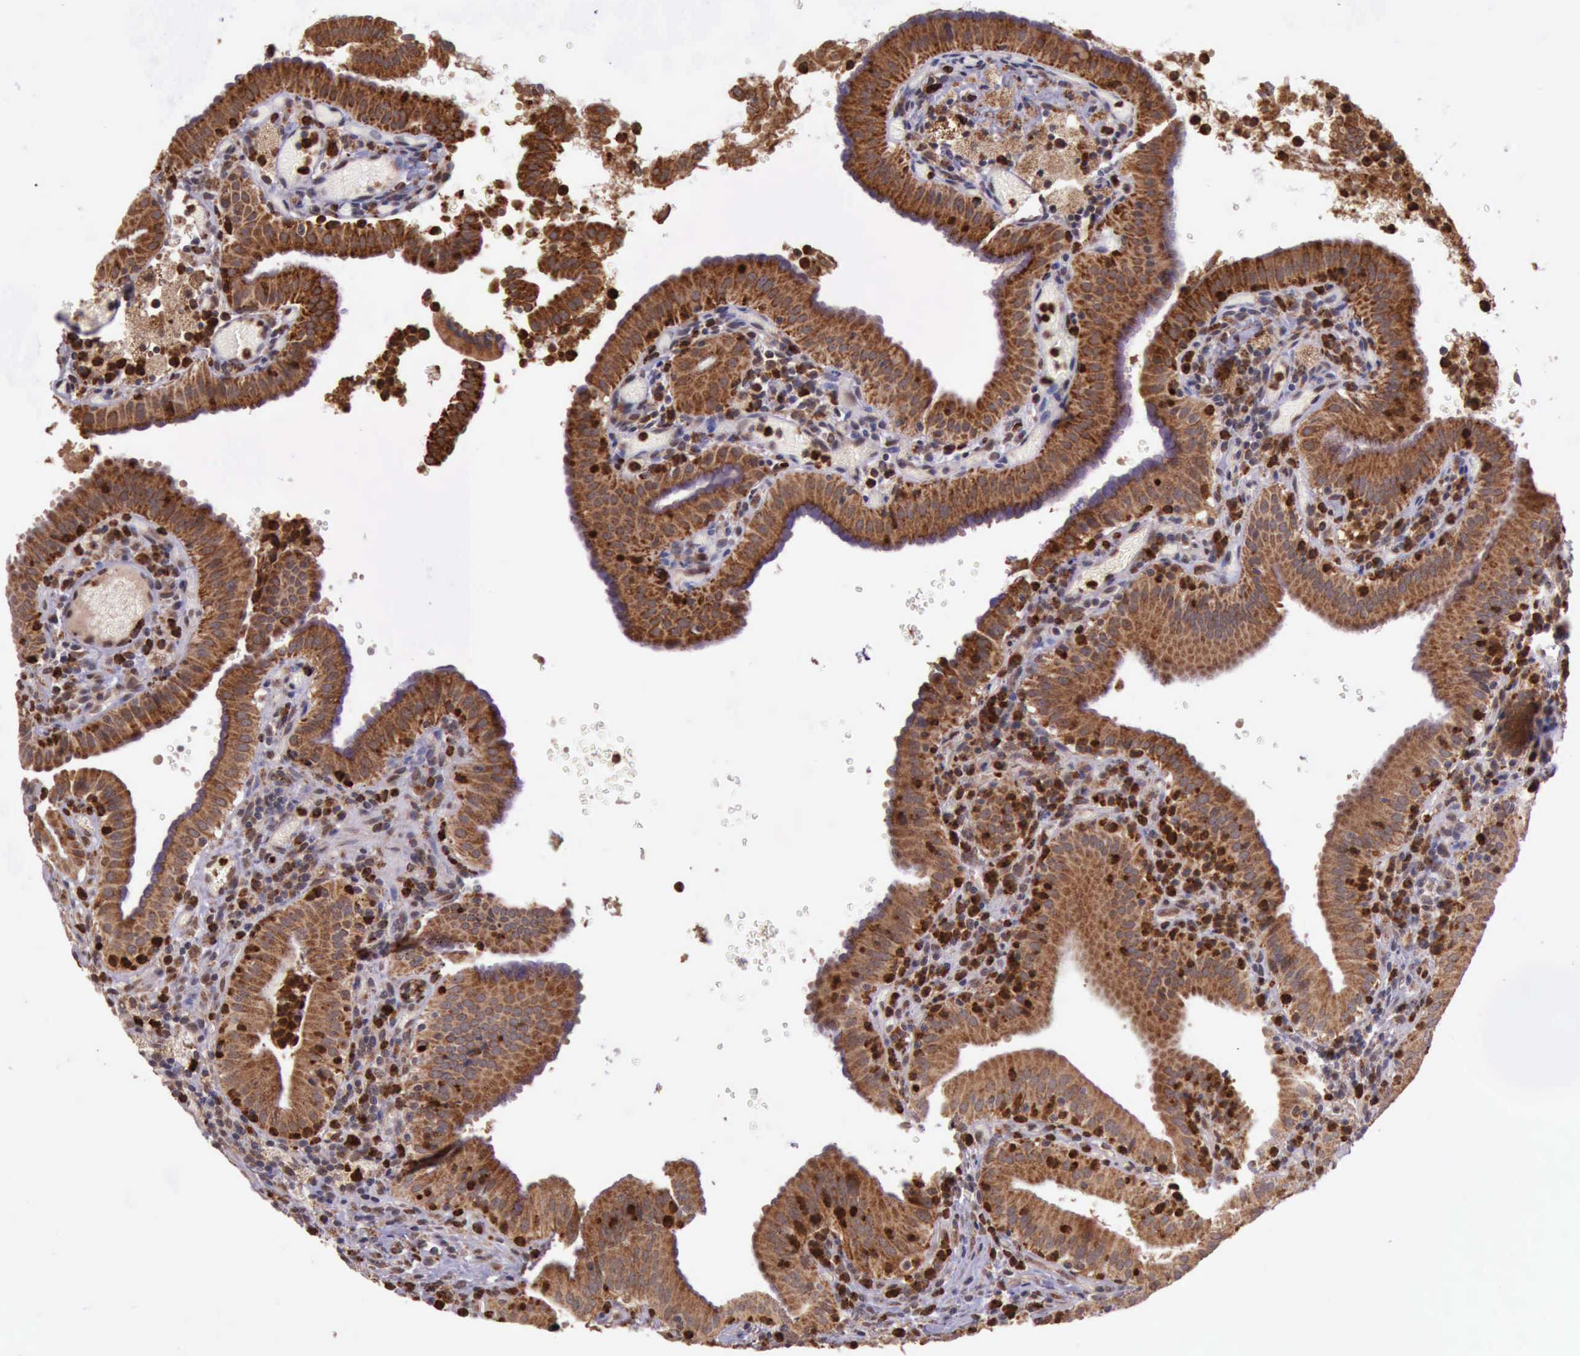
{"staining": {"intensity": "strong", "quantity": ">75%", "location": "cytoplasmic/membranous"}, "tissue": "gallbladder", "cell_type": "Glandular cells", "image_type": "normal", "snomed": [{"axis": "morphology", "description": "Normal tissue, NOS"}, {"axis": "topography", "description": "Gallbladder"}], "caption": "Strong cytoplasmic/membranous protein expression is identified in approximately >75% of glandular cells in gallbladder.", "gene": "ARMCX3", "patient": {"sex": "male", "age": 59}}